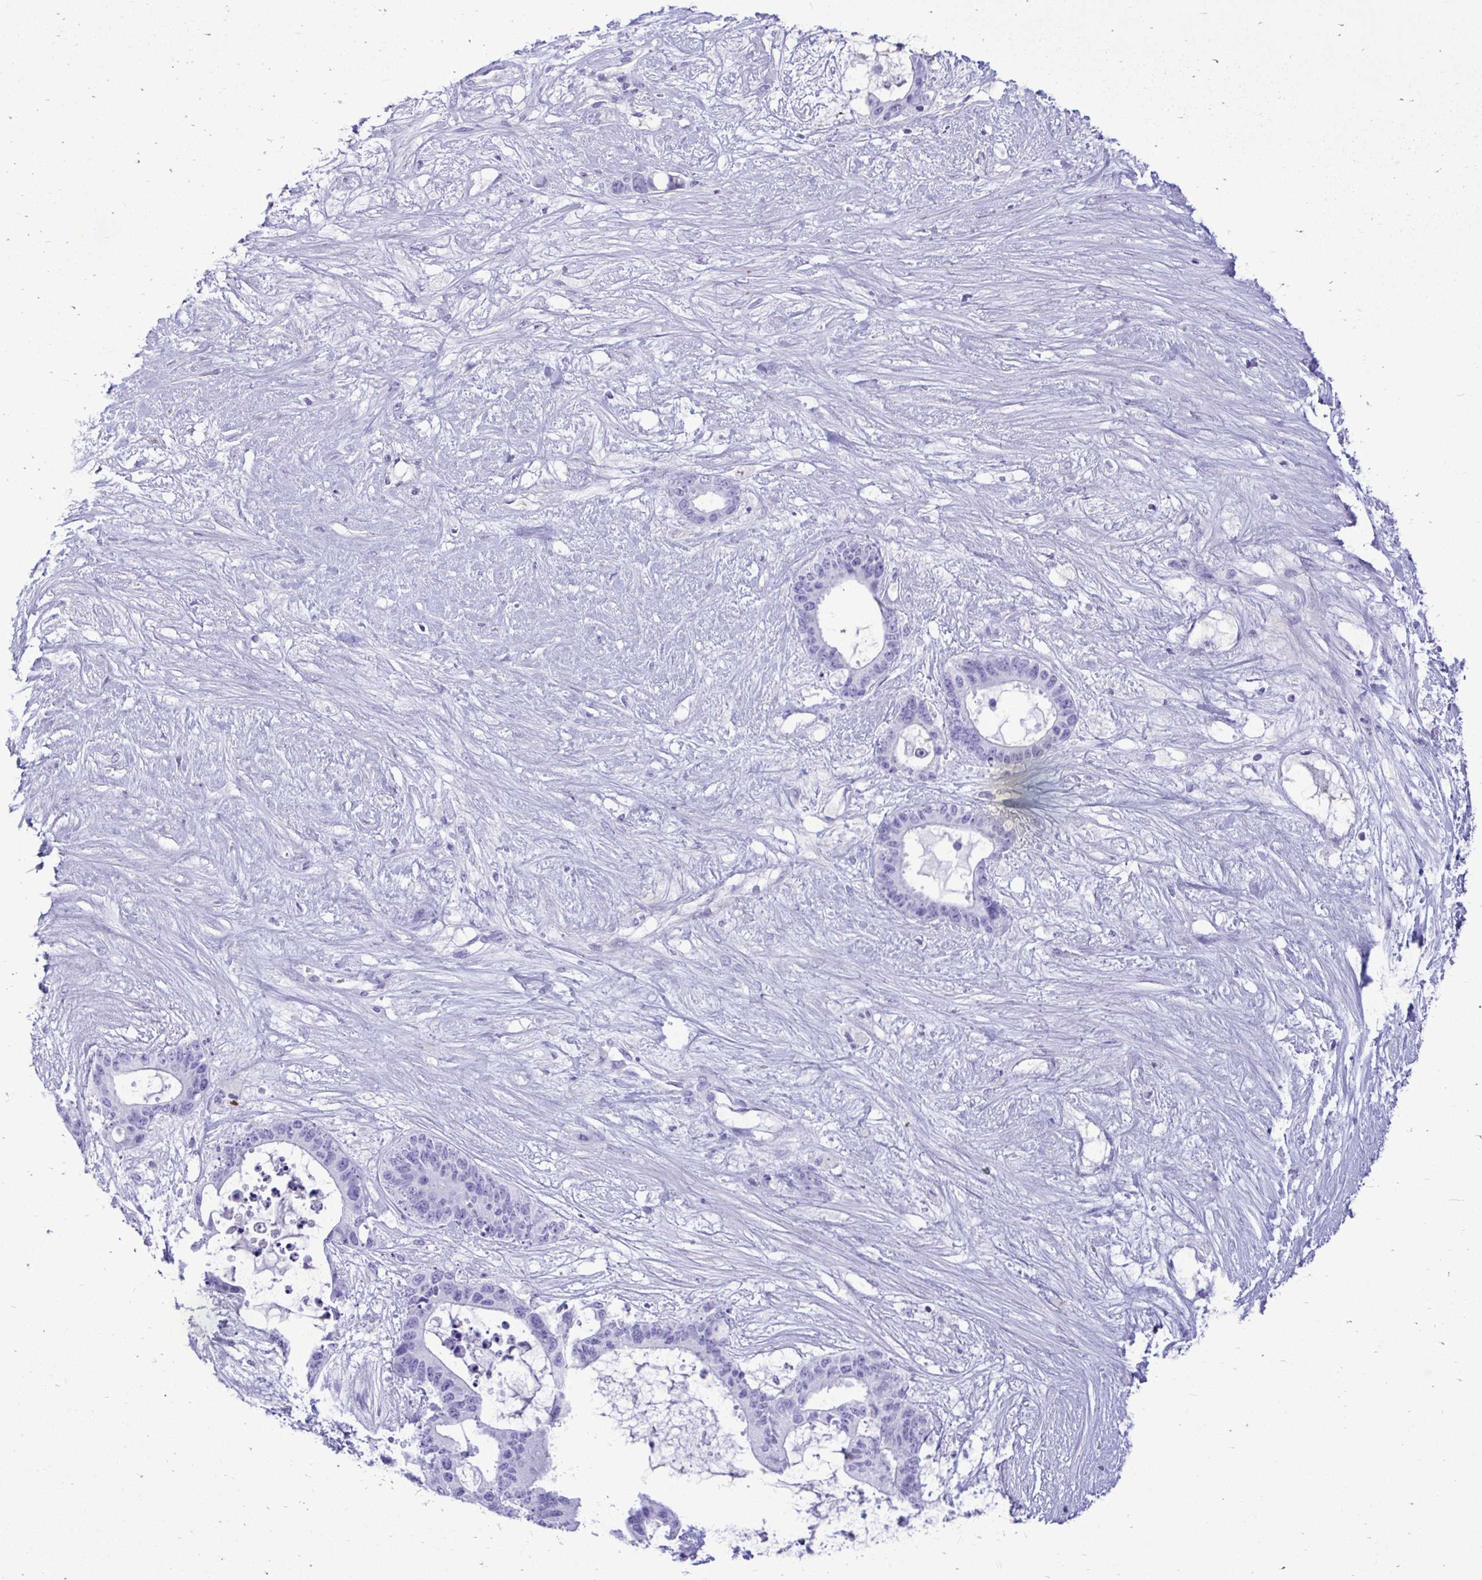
{"staining": {"intensity": "negative", "quantity": "none", "location": "none"}, "tissue": "liver cancer", "cell_type": "Tumor cells", "image_type": "cancer", "snomed": [{"axis": "morphology", "description": "Normal tissue, NOS"}, {"axis": "morphology", "description": "Cholangiocarcinoma"}, {"axis": "topography", "description": "Liver"}, {"axis": "topography", "description": "Peripheral nerve tissue"}], "caption": "Immunohistochemistry (IHC) of human liver cholangiocarcinoma shows no staining in tumor cells. The staining was performed using DAB (3,3'-diaminobenzidine) to visualize the protein expression in brown, while the nuclei were stained in blue with hematoxylin (Magnification: 20x).", "gene": "ANKDD1B", "patient": {"sex": "female", "age": 73}}